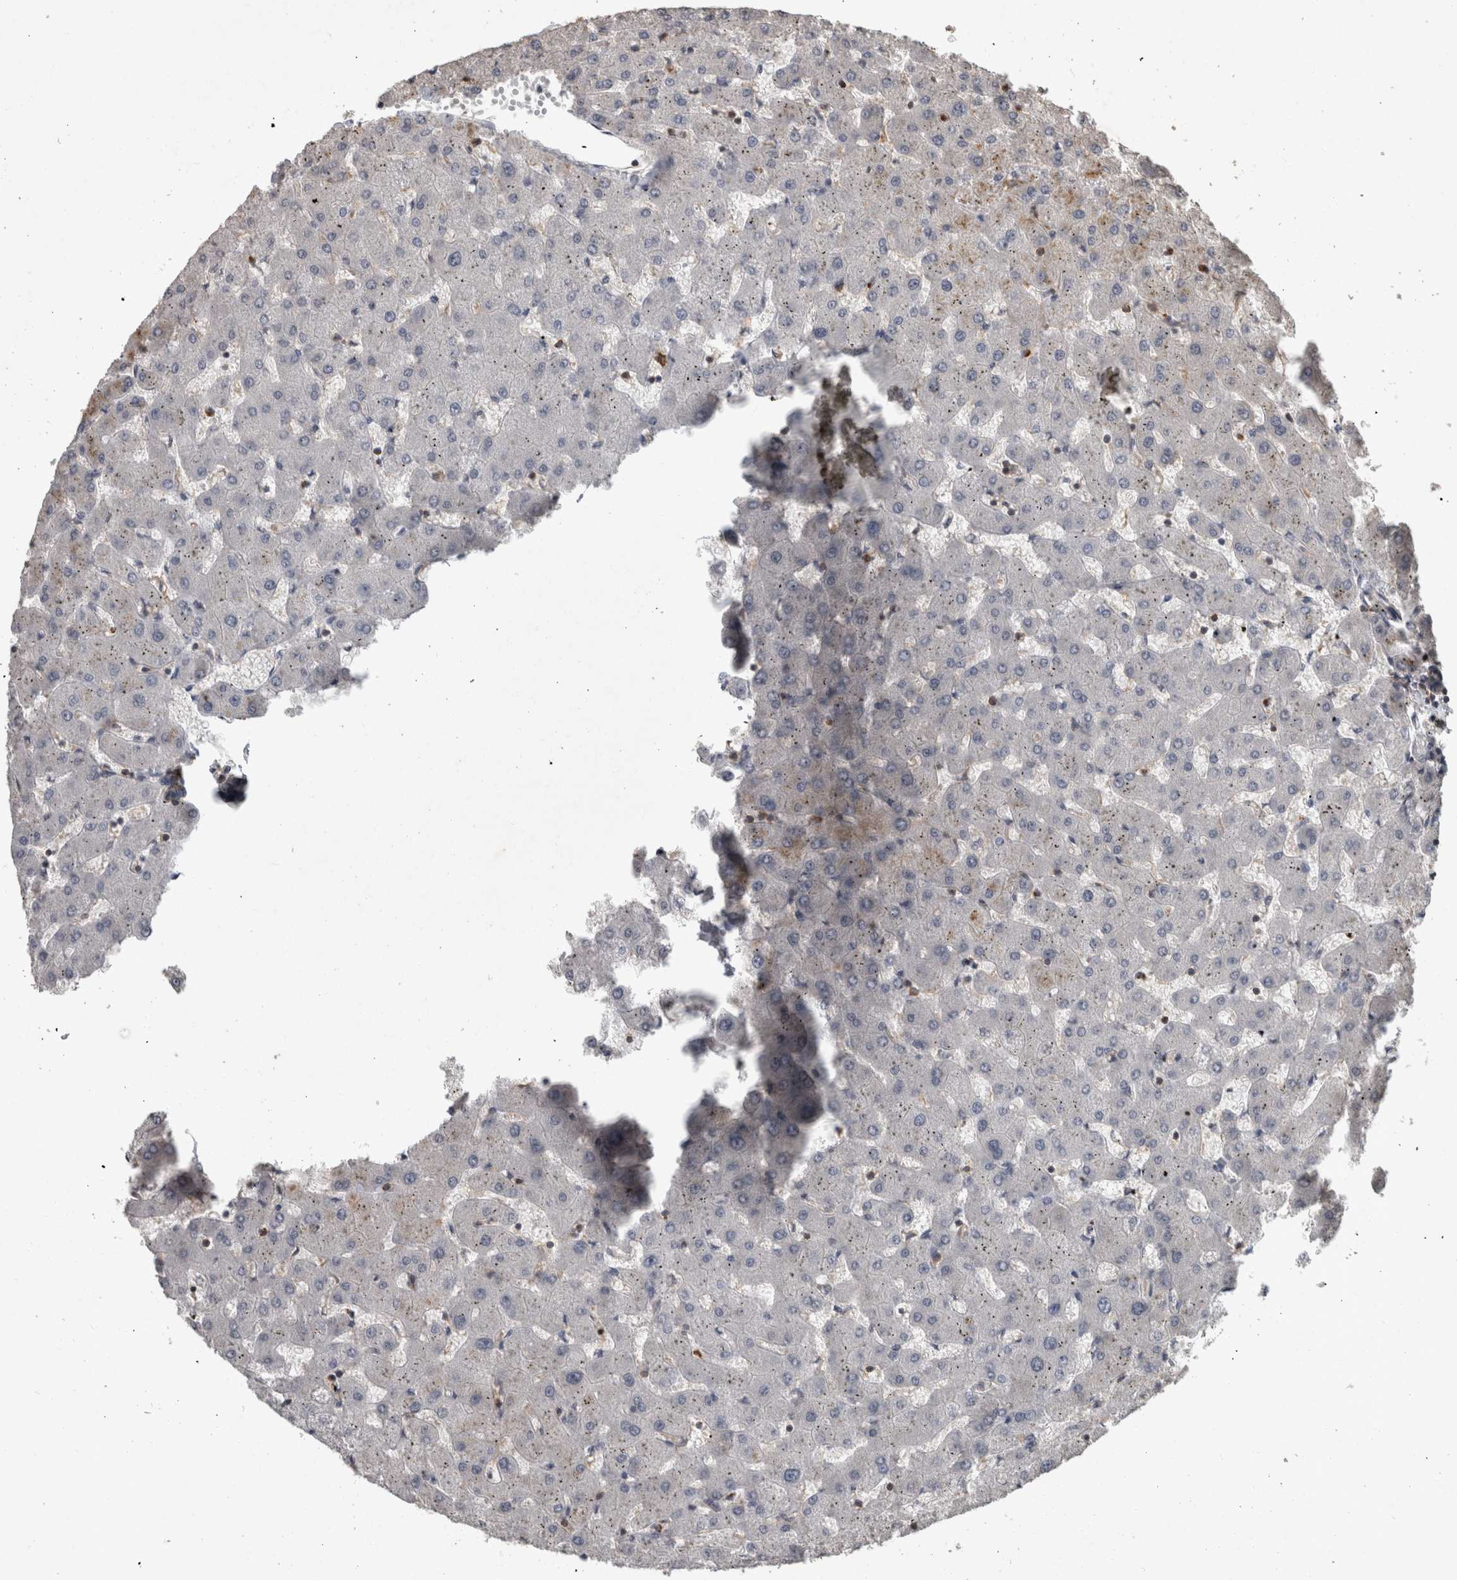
{"staining": {"intensity": "weak", "quantity": ">75%", "location": "cytoplasmic/membranous"}, "tissue": "liver", "cell_type": "Cholangiocytes", "image_type": "normal", "snomed": [{"axis": "morphology", "description": "Normal tissue, NOS"}, {"axis": "topography", "description": "Liver"}], "caption": "Human liver stained for a protein (brown) shows weak cytoplasmic/membranous positive positivity in about >75% of cholangiocytes.", "gene": "SPATA48", "patient": {"sex": "female", "age": 63}}